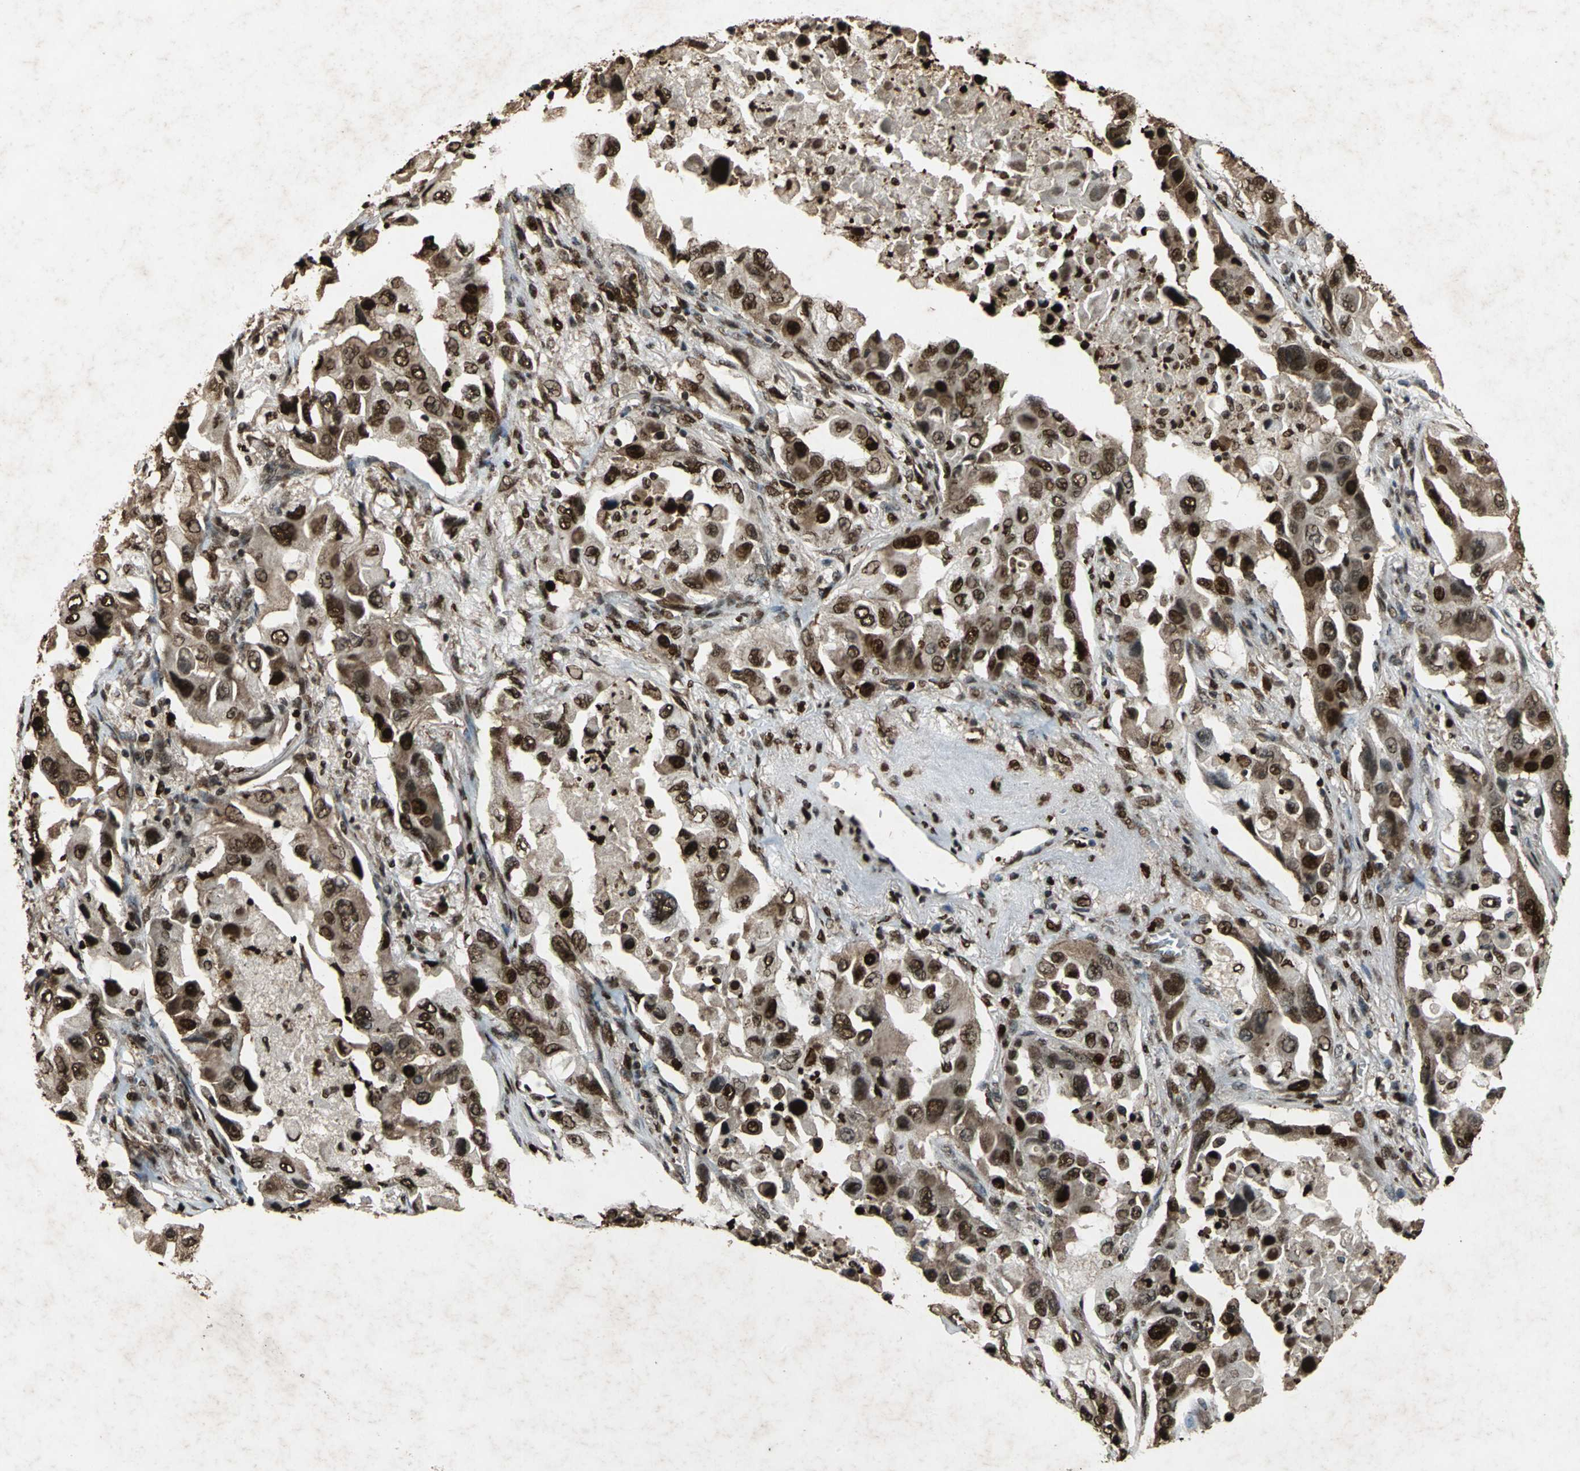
{"staining": {"intensity": "strong", "quantity": ">75%", "location": "cytoplasmic/membranous,nuclear"}, "tissue": "lung cancer", "cell_type": "Tumor cells", "image_type": "cancer", "snomed": [{"axis": "morphology", "description": "Adenocarcinoma, NOS"}, {"axis": "topography", "description": "Lung"}], "caption": "A micrograph of human lung cancer stained for a protein reveals strong cytoplasmic/membranous and nuclear brown staining in tumor cells.", "gene": "ANP32A", "patient": {"sex": "female", "age": 65}}